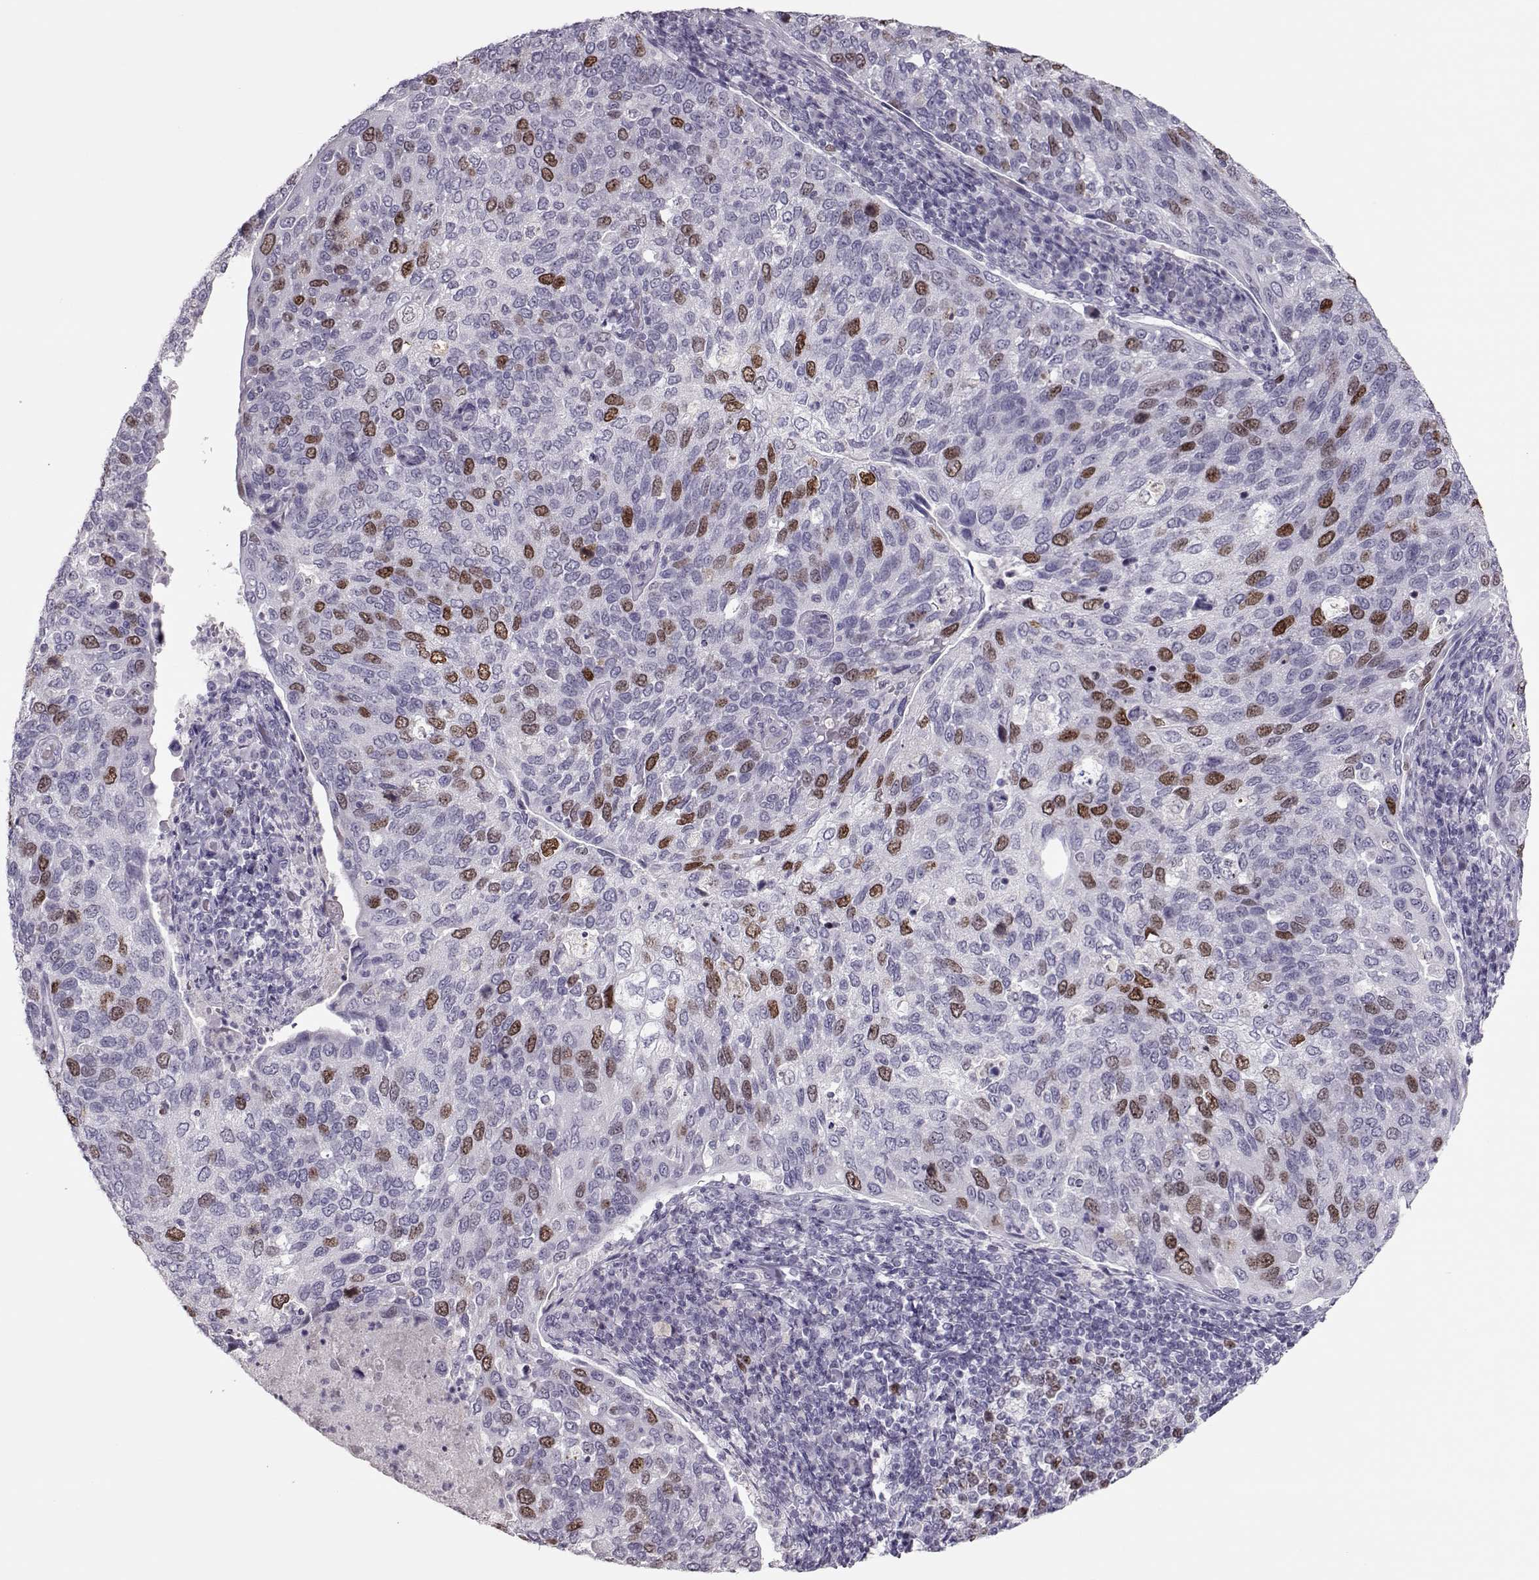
{"staining": {"intensity": "strong", "quantity": "<25%", "location": "nuclear"}, "tissue": "cervical cancer", "cell_type": "Tumor cells", "image_type": "cancer", "snomed": [{"axis": "morphology", "description": "Squamous cell carcinoma, NOS"}, {"axis": "topography", "description": "Cervix"}], "caption": "Cervical squamous cell carcinoma was stained to show a protein in brown. There is medium levels of strong nuclear positivity in approximately <25% of tumor cells.", "gene": "SGO1", "patient": {"sex": "female", "age": 54}}